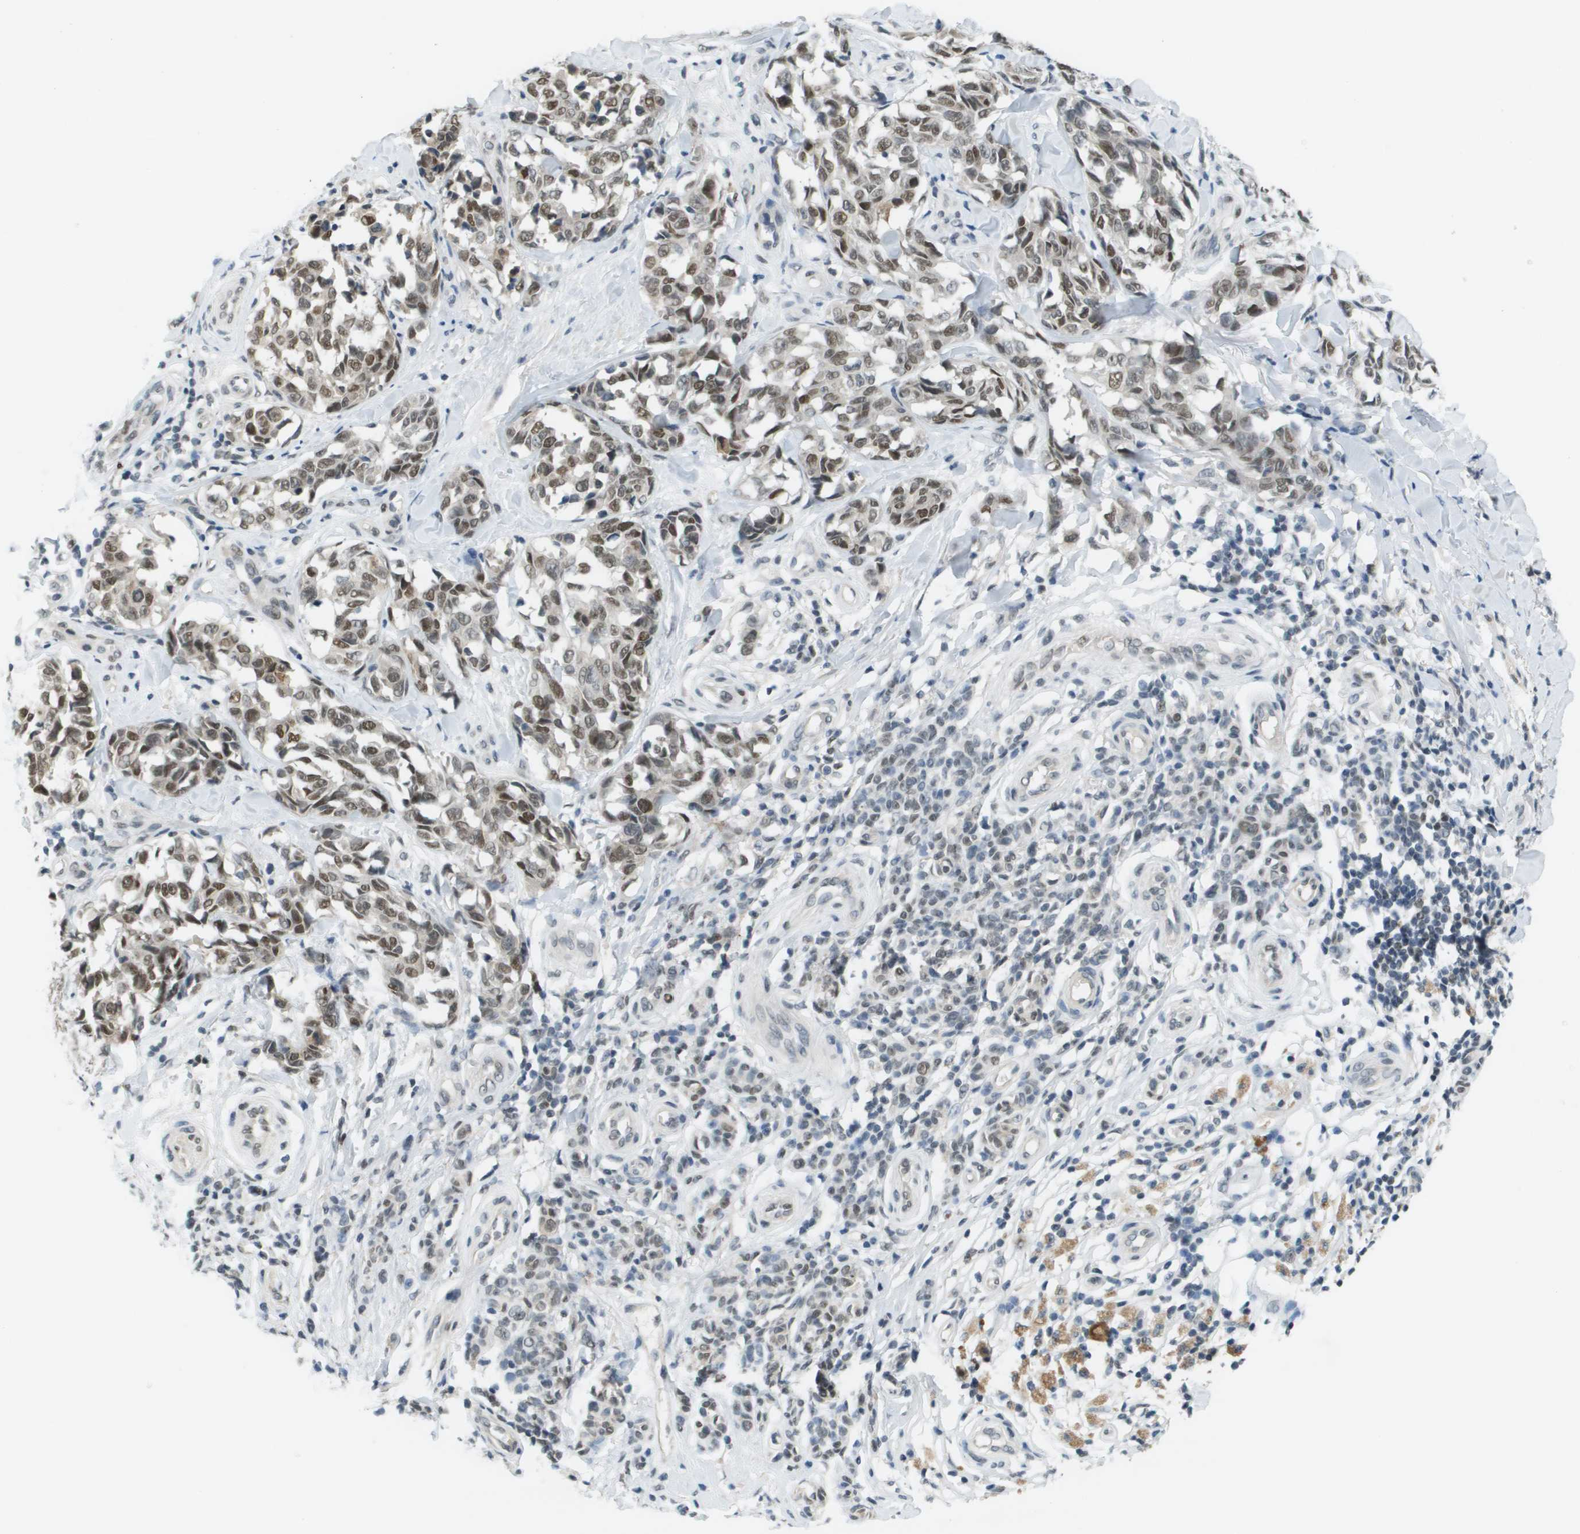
{"staining": {"intensity": "moderate", "quantity": ">75%", "location": "nuclear"}, "tissue": "melanoma", "cell_type": "Tumor cells", "image_type": "cancer", "snomed": [{"axis": "morphology", "description": "Malignant melanoma, NOS"}, {"axis": "topography", "description": "Skin"}], "caption": "Malignant melanoma stained for a protein (brown) demonstrates moderate nuclear positive expression in about >75% of tumor cells.", "gene": "CBX5", "patient": {"sex": "female", "age": 64}}